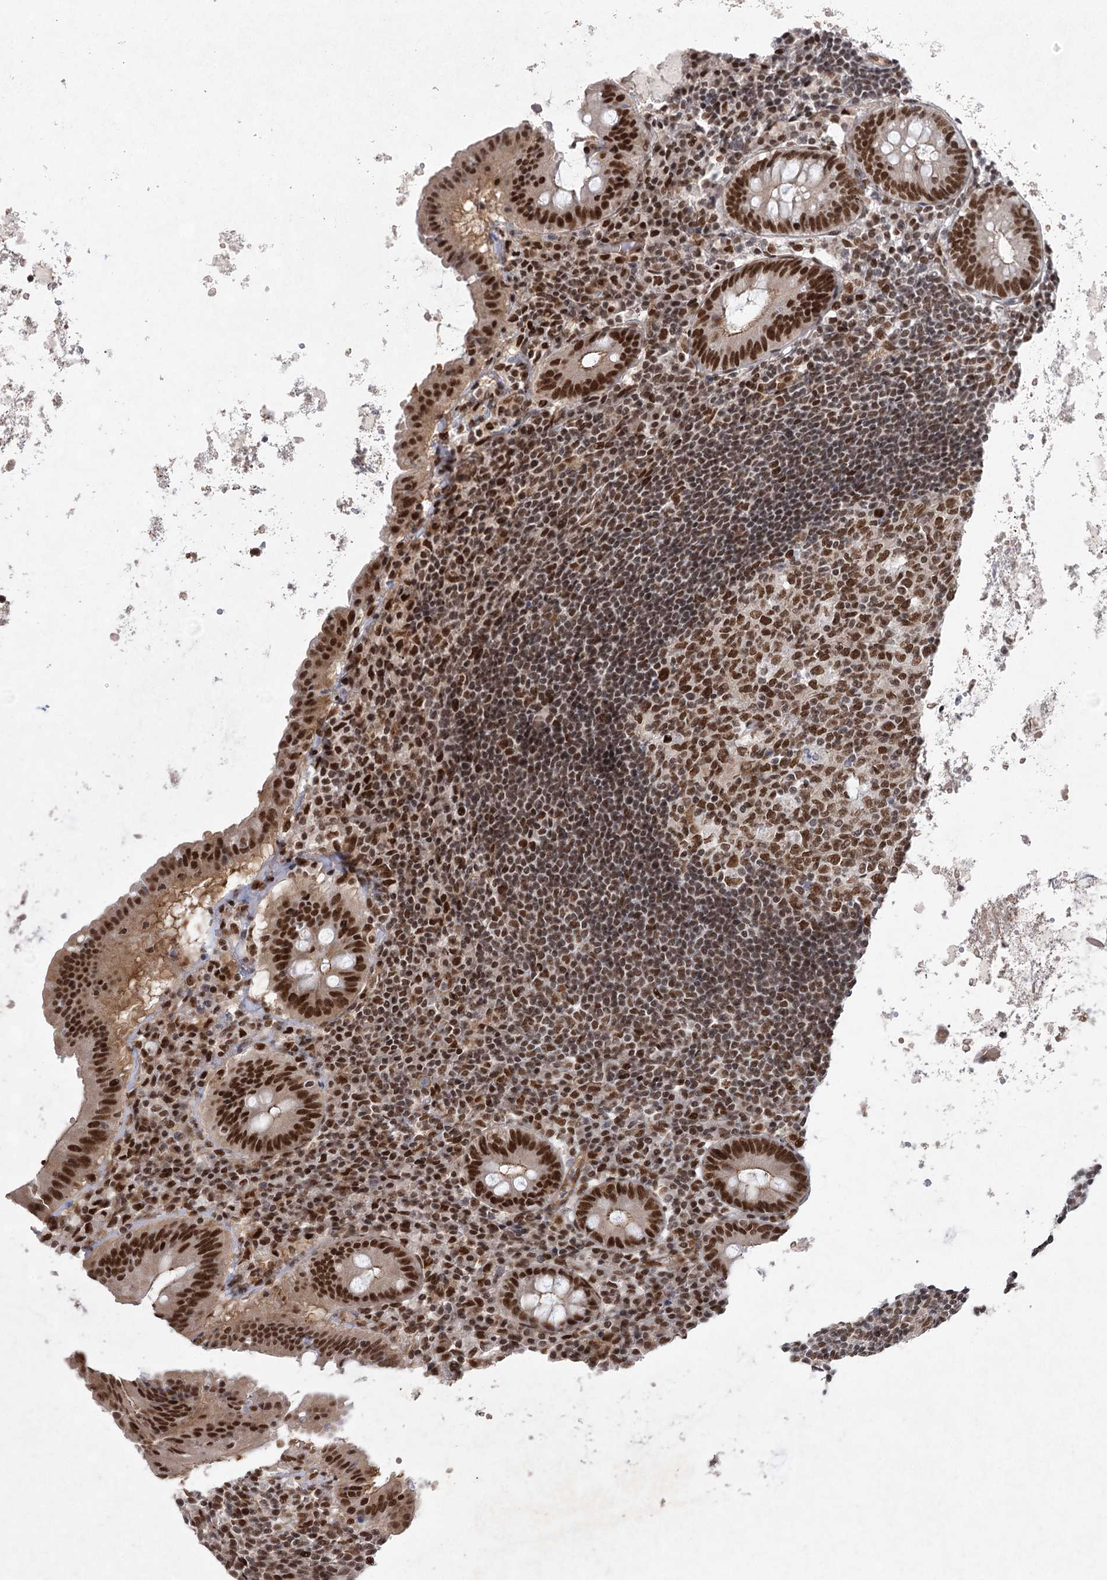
{"staining": {"intensity": "strong", "quantity": ">75%", "location": "nuclear"}, "tissue": "appendix", "cell_type": "Glandular cells", "image_type": "normal", "snomed": [{"axis": "morphology", "description": "Normal tissue, NOS"}, {"axis": "topography", "description": "Appendix"}], "caption": "Glandular cells demonstrate high levels of strong nuclear positivity in about >75% of cells in benign appendix.", "gene": "ZCCHC8", "patient": {"sex": "female", "age": 54}}